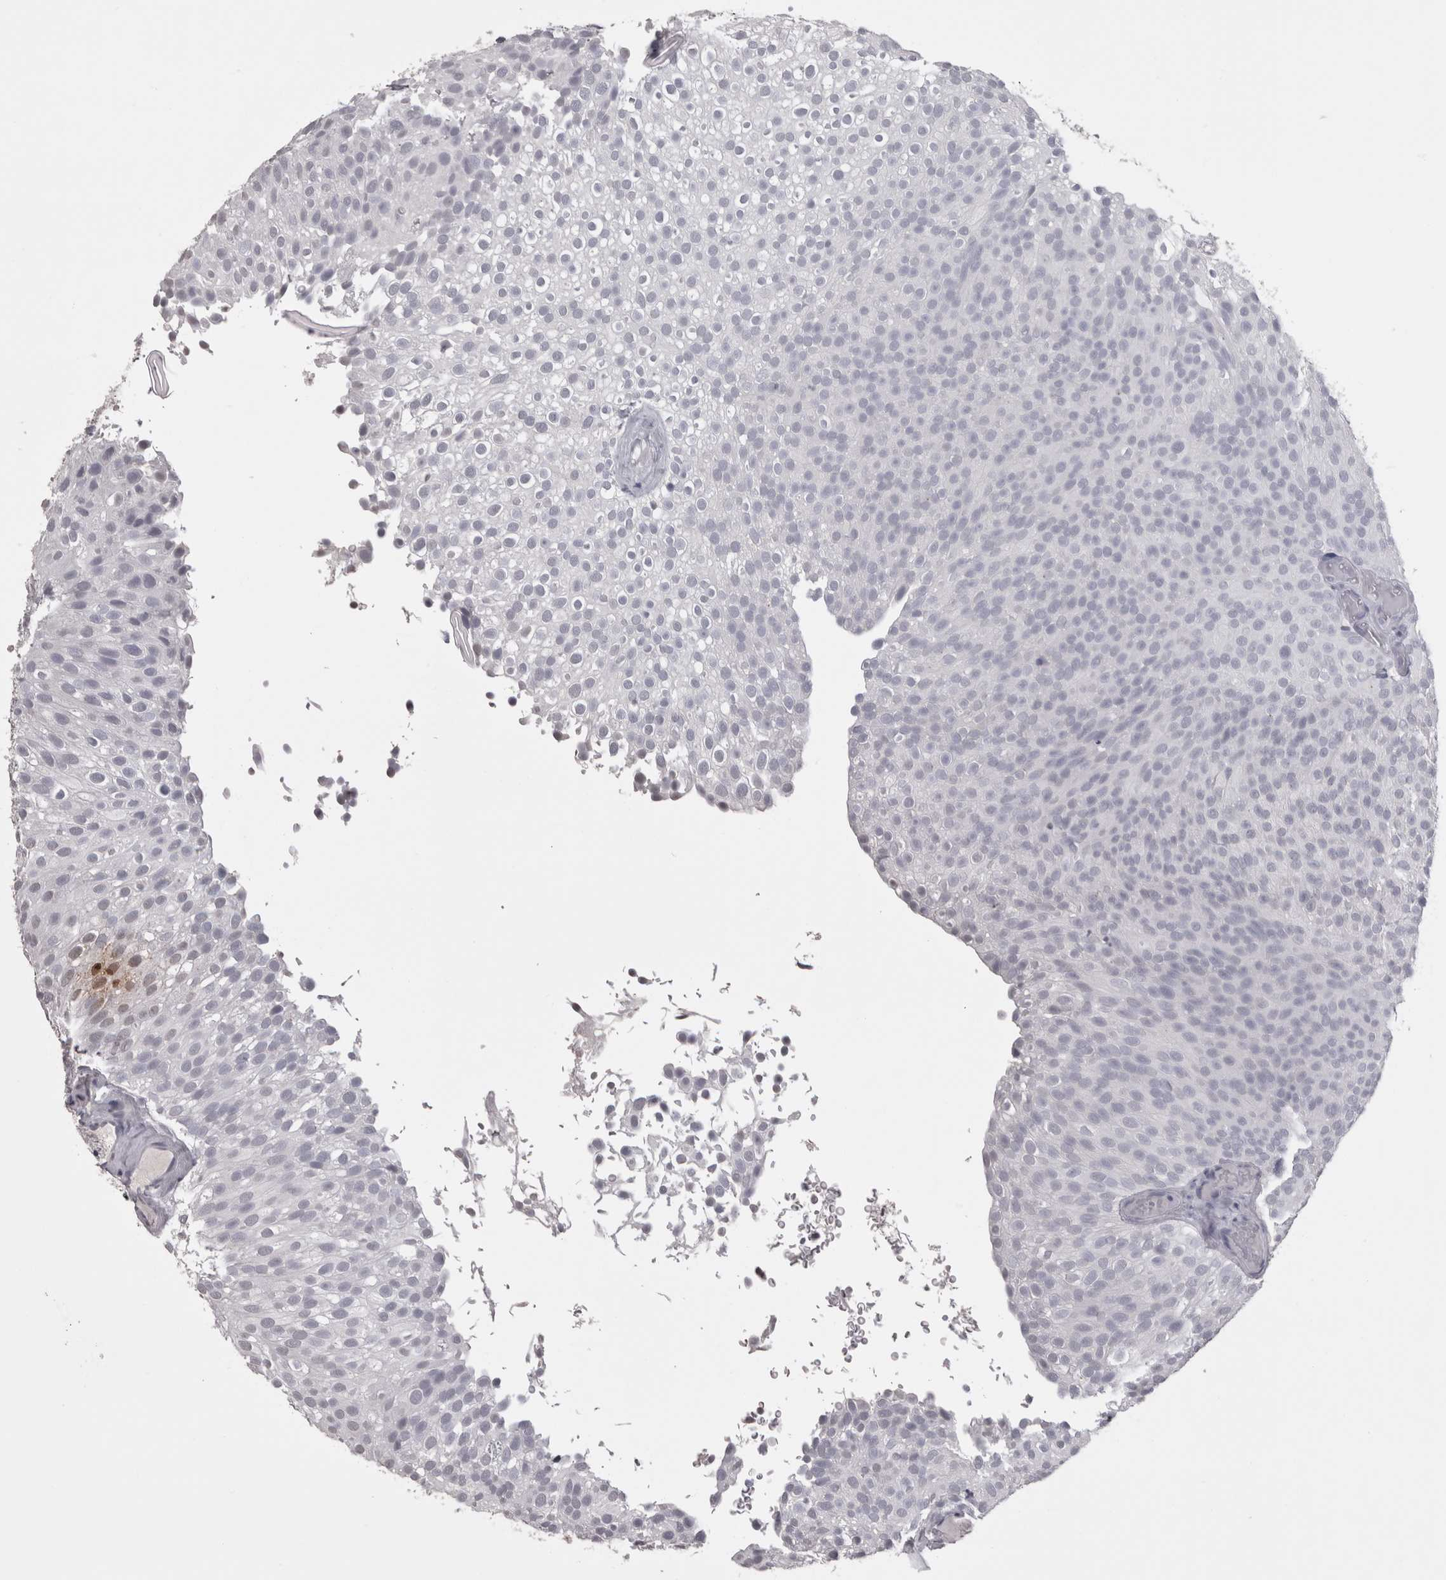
{"staining": {"intensity": "negative", "quantity": "none", "location": "none"}, "tissue": "urothelial cancer", "cell_type": "Tumor cells", "image_type": "cancer", "snomed": [{"axis": "morphology", "description": "Urothelial carcinoma, Low grade"}, {"axis": "topography", "description": "Urinary bladder"}], "caption": "A high-resolution micrograph shows immunohistochemistry staining of urothelial cancer, which demonstrates no significant staining in tumor cells.", "gene": "LAX1", "patient": {"sex": "male", "age": 78}}